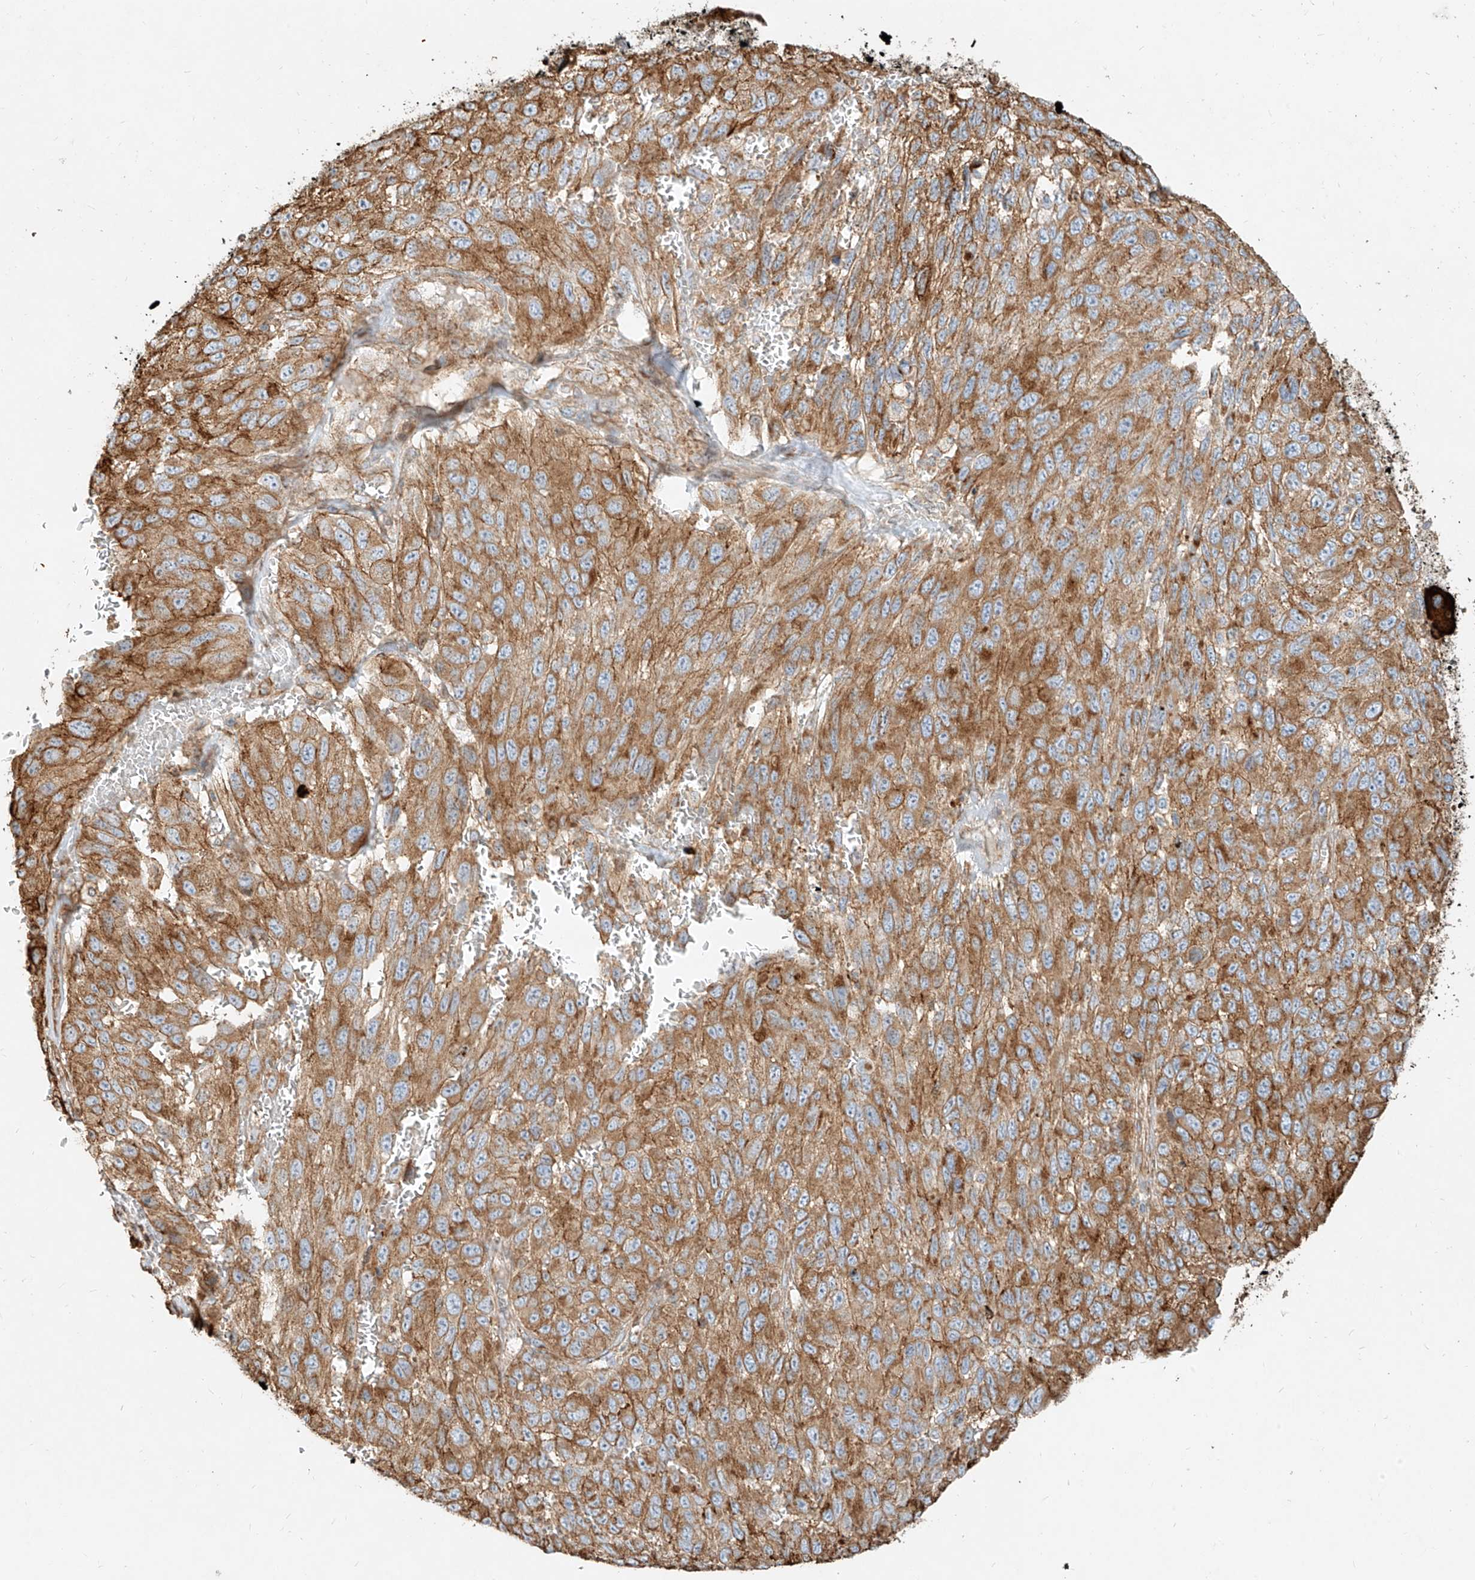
{"staining": {"intensity": "moderate", "quantity": ">75%", "location": "cytoplasmic/membranous"}, "tissue": "melanoma", "cell_type": "Tumor cells", "image_type": "cancer", "snomed": [{"axis": "morphology", "description": "Malignant melanoma, NOS"}, {"axis": "topography", "description": "Skin"}], "caption": "Protein expression analysis of melanoma exhibits moderate cytoplasmic/membranous positivity in about >75% of tumor cells.", "gene": "MTX2", "patient": {"sex": "female", "age": 96}}